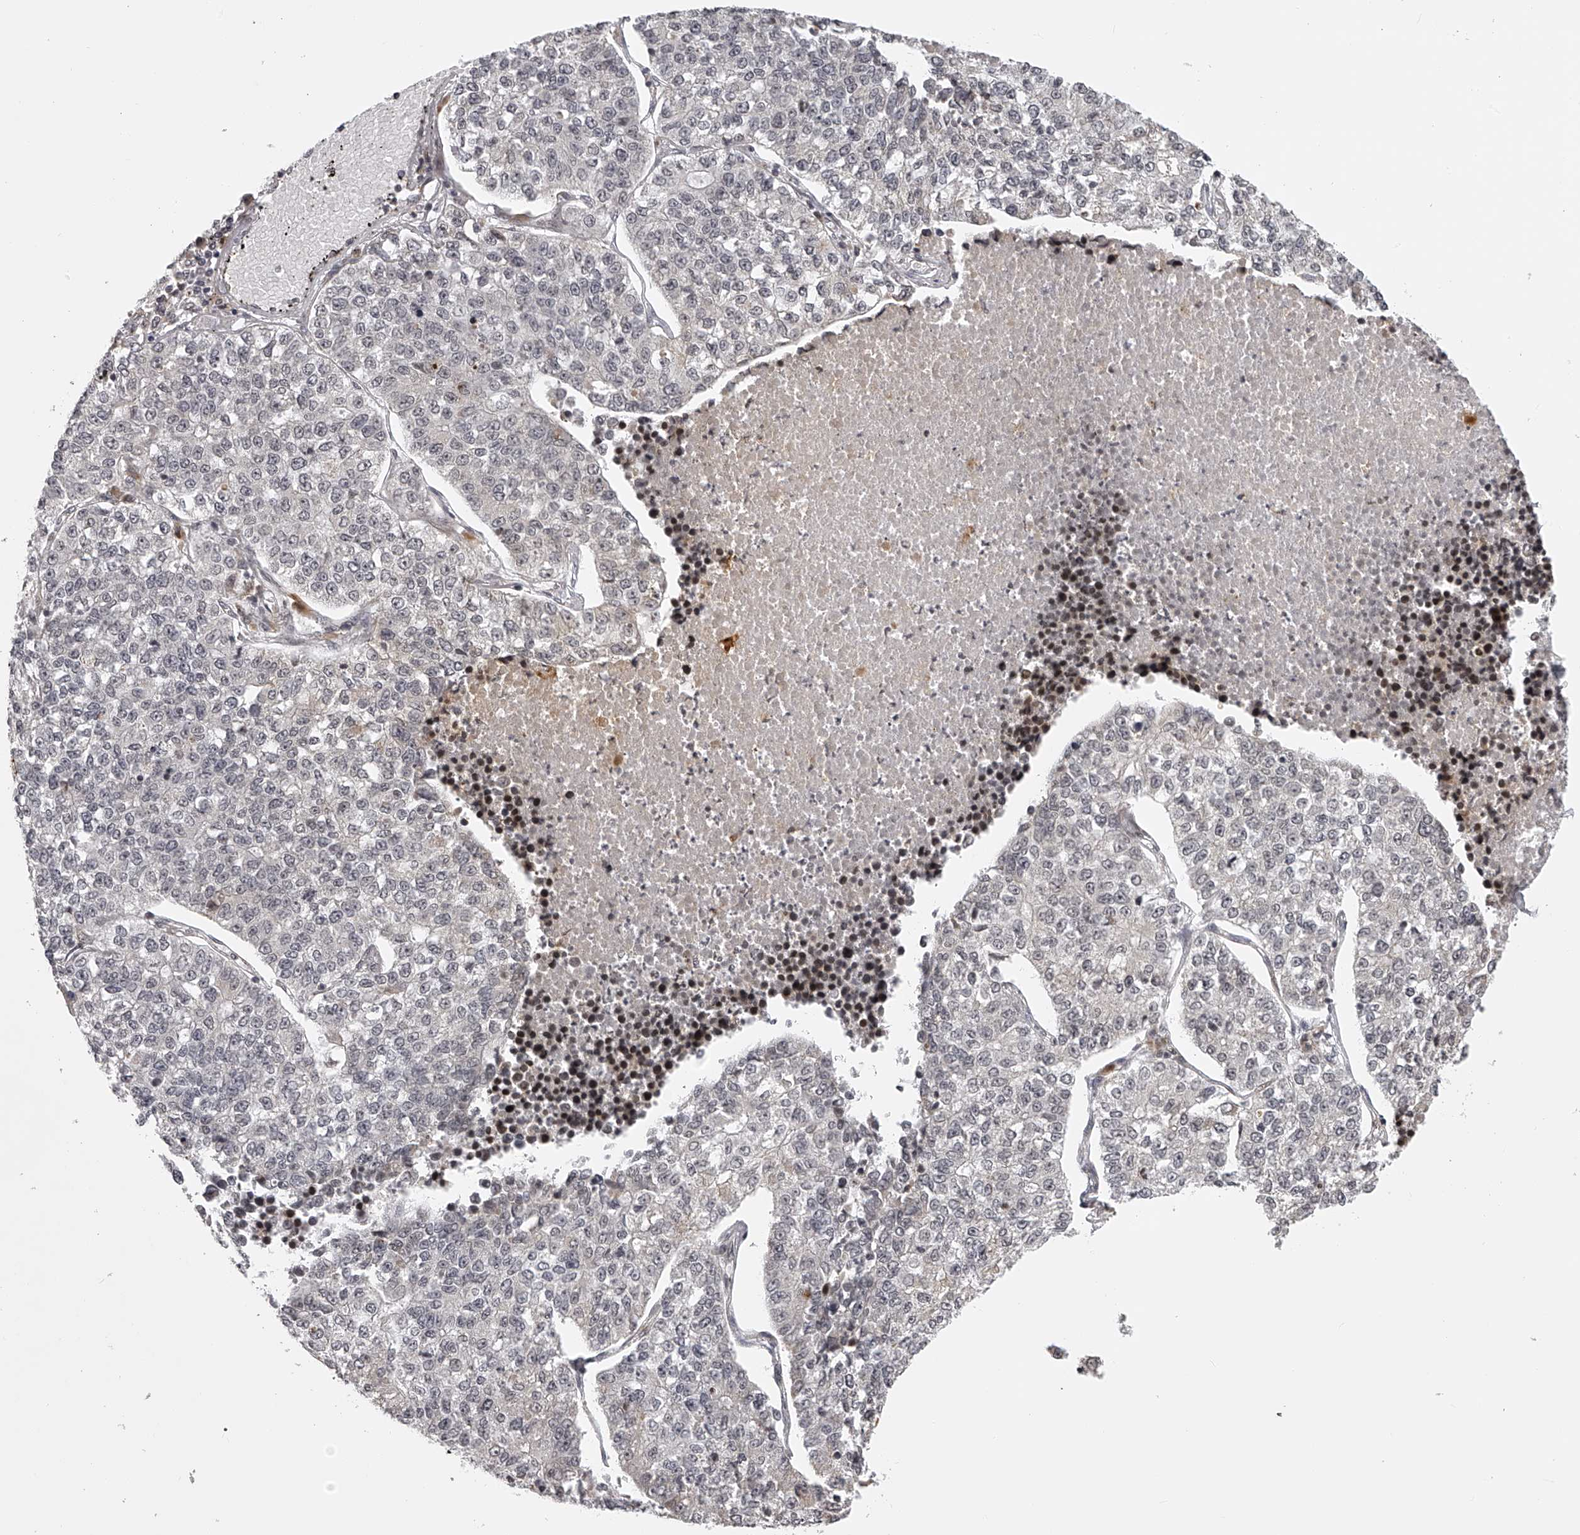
{"staining": {"intensity": "negative", "quantity": "none", "location": "none"}, "tissue": "lung cancer", "cell_type": "Tumor cells", "image_type": "cancer", "snomed": [{"axis": "morphology", "description": "Adenocarcinoma, NOS"}, {"axis": "topography", "description": "Lung"}], "caption": "Photomicrograph shows no protein staining in tumor cells of lung cancer tissue.", "gene": "ODF2L", "patient": {"sex": "male", "age": 49}}